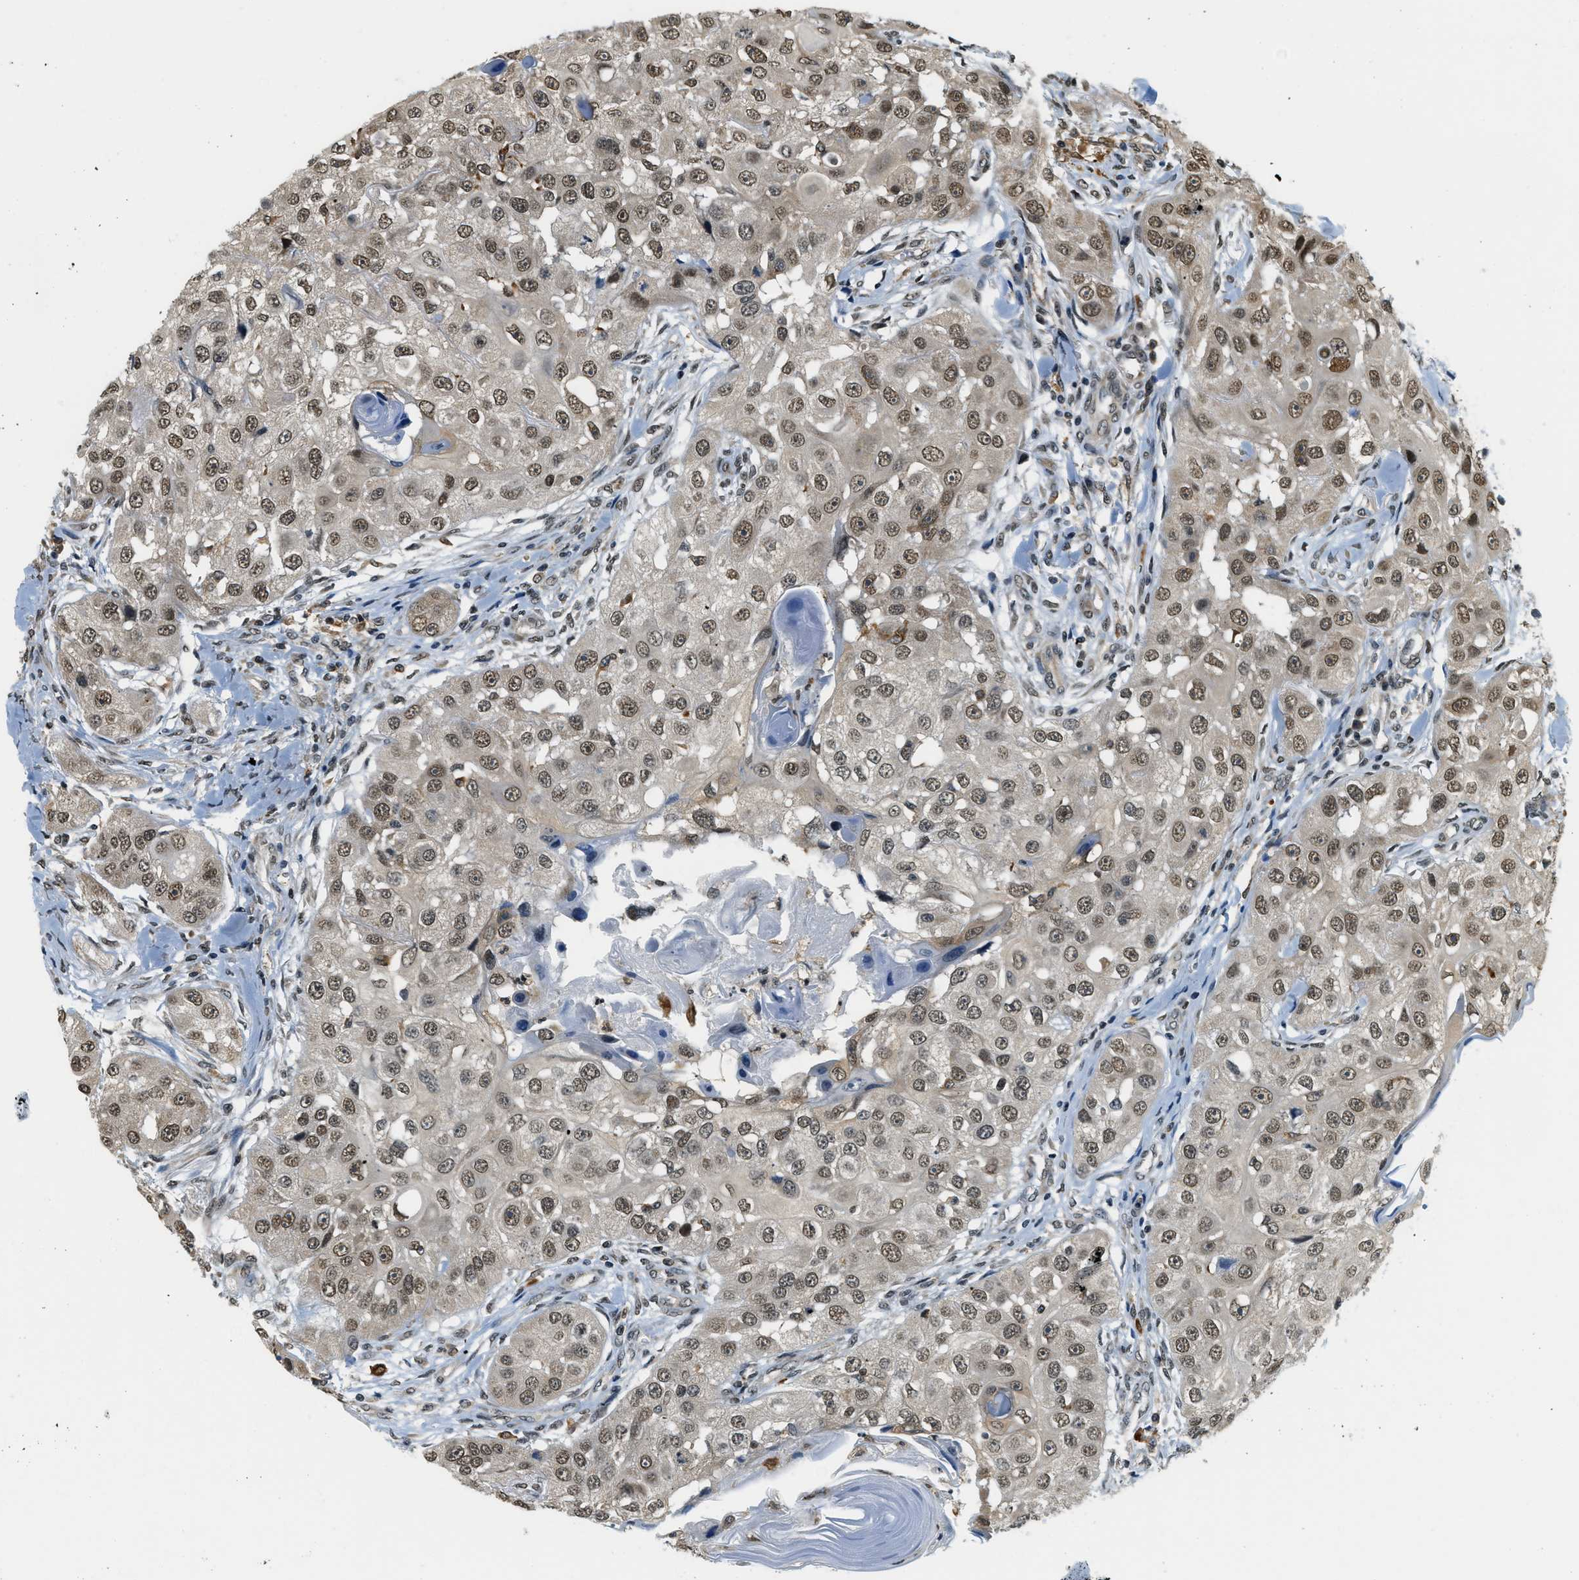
{"staining": {"intensity": "moderate", "quantity": ">75%", "location": "nuclear"}, "tissue": "head and neck cancer", "cell_type": "Tumor cells", "image_type": "cancer", "snomed": [{"axis": "morphology", "description": "Normal tissue, NOS"}, {"axis": "morphology", "description": "Squamous cell carcinoma, NOS"}, {"axis": "topography", "description": "Skeletal muscle"}, {"axis": "topography", "description": "Head-Neck"}], "caption": "Tumor cells reveal moderate nuclear positivity in about >75% of cells in head and neck cancer. (IHC, brightfield microscopy, high magnification).", "gene": "RAB11FIP1", "patient": {"sex": "male", "age": 51}}